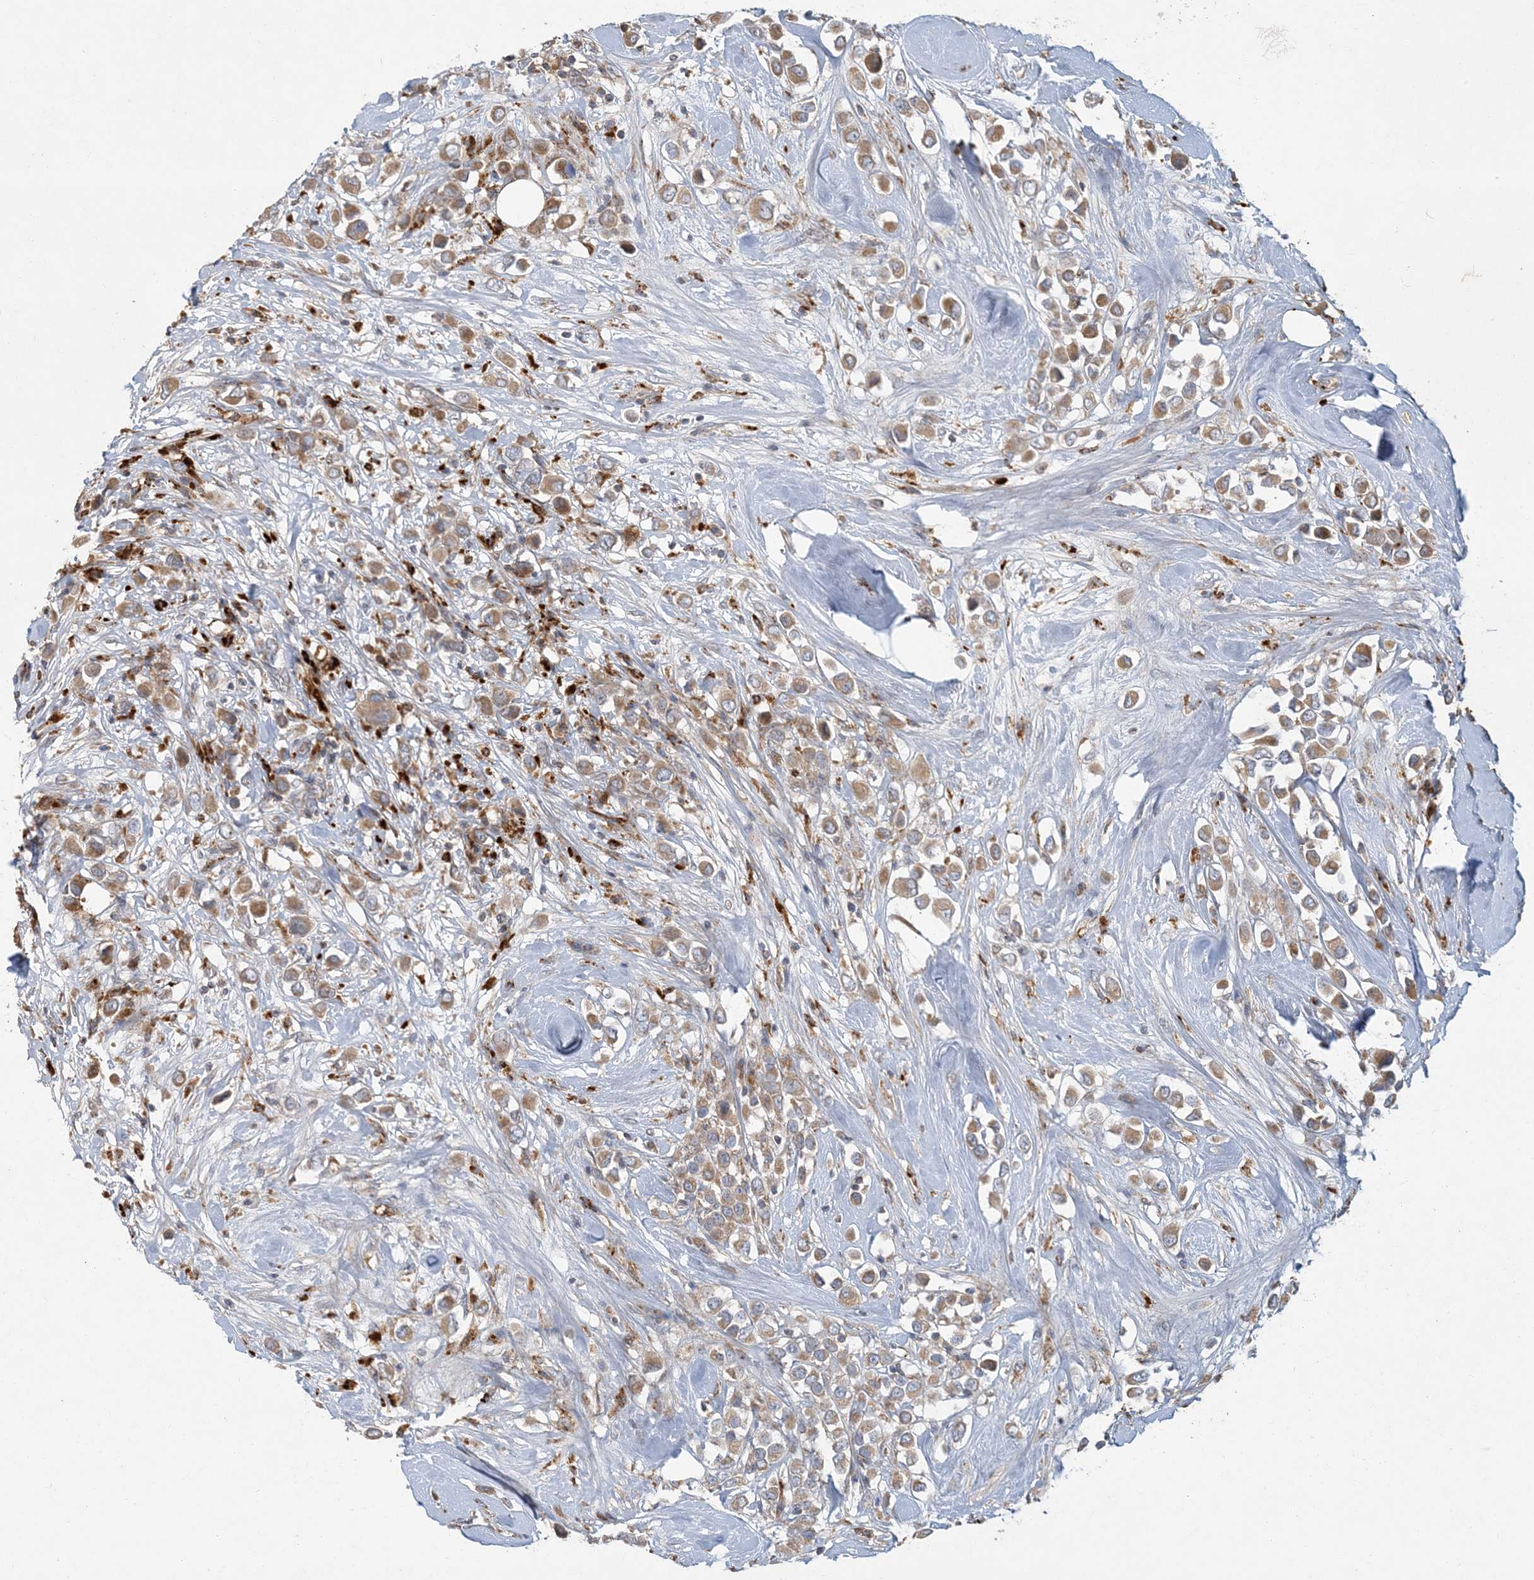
{"staining": {"intensity": "moderate", "quantity": ">75%", "location": "cytoplasmic/membranous"}, "tissue": "breast cancer", "cell_type": "Tumor cells", "image_type": "cancer", "snomed": [{"axis": "morphology", "description": "Duct carcinoma"}, {"axis": "topography", "description": "Breast"}], "caption": "A high-resolution histopathology image shows immunohistochemistry (IHC) staining of breast cancer (intraductal carcinoma), which reveals moderate cytoplasmic/membranous staining in approximately >75% of tumor cells. The staining was performed using DAB (3,3'-diaminobenzidine), with brown indicating positive protein expression. Nuclei are stained blue with hematoxylin.", "gene": "LTN1", "patient": {"sex": "female", "age": 61}}